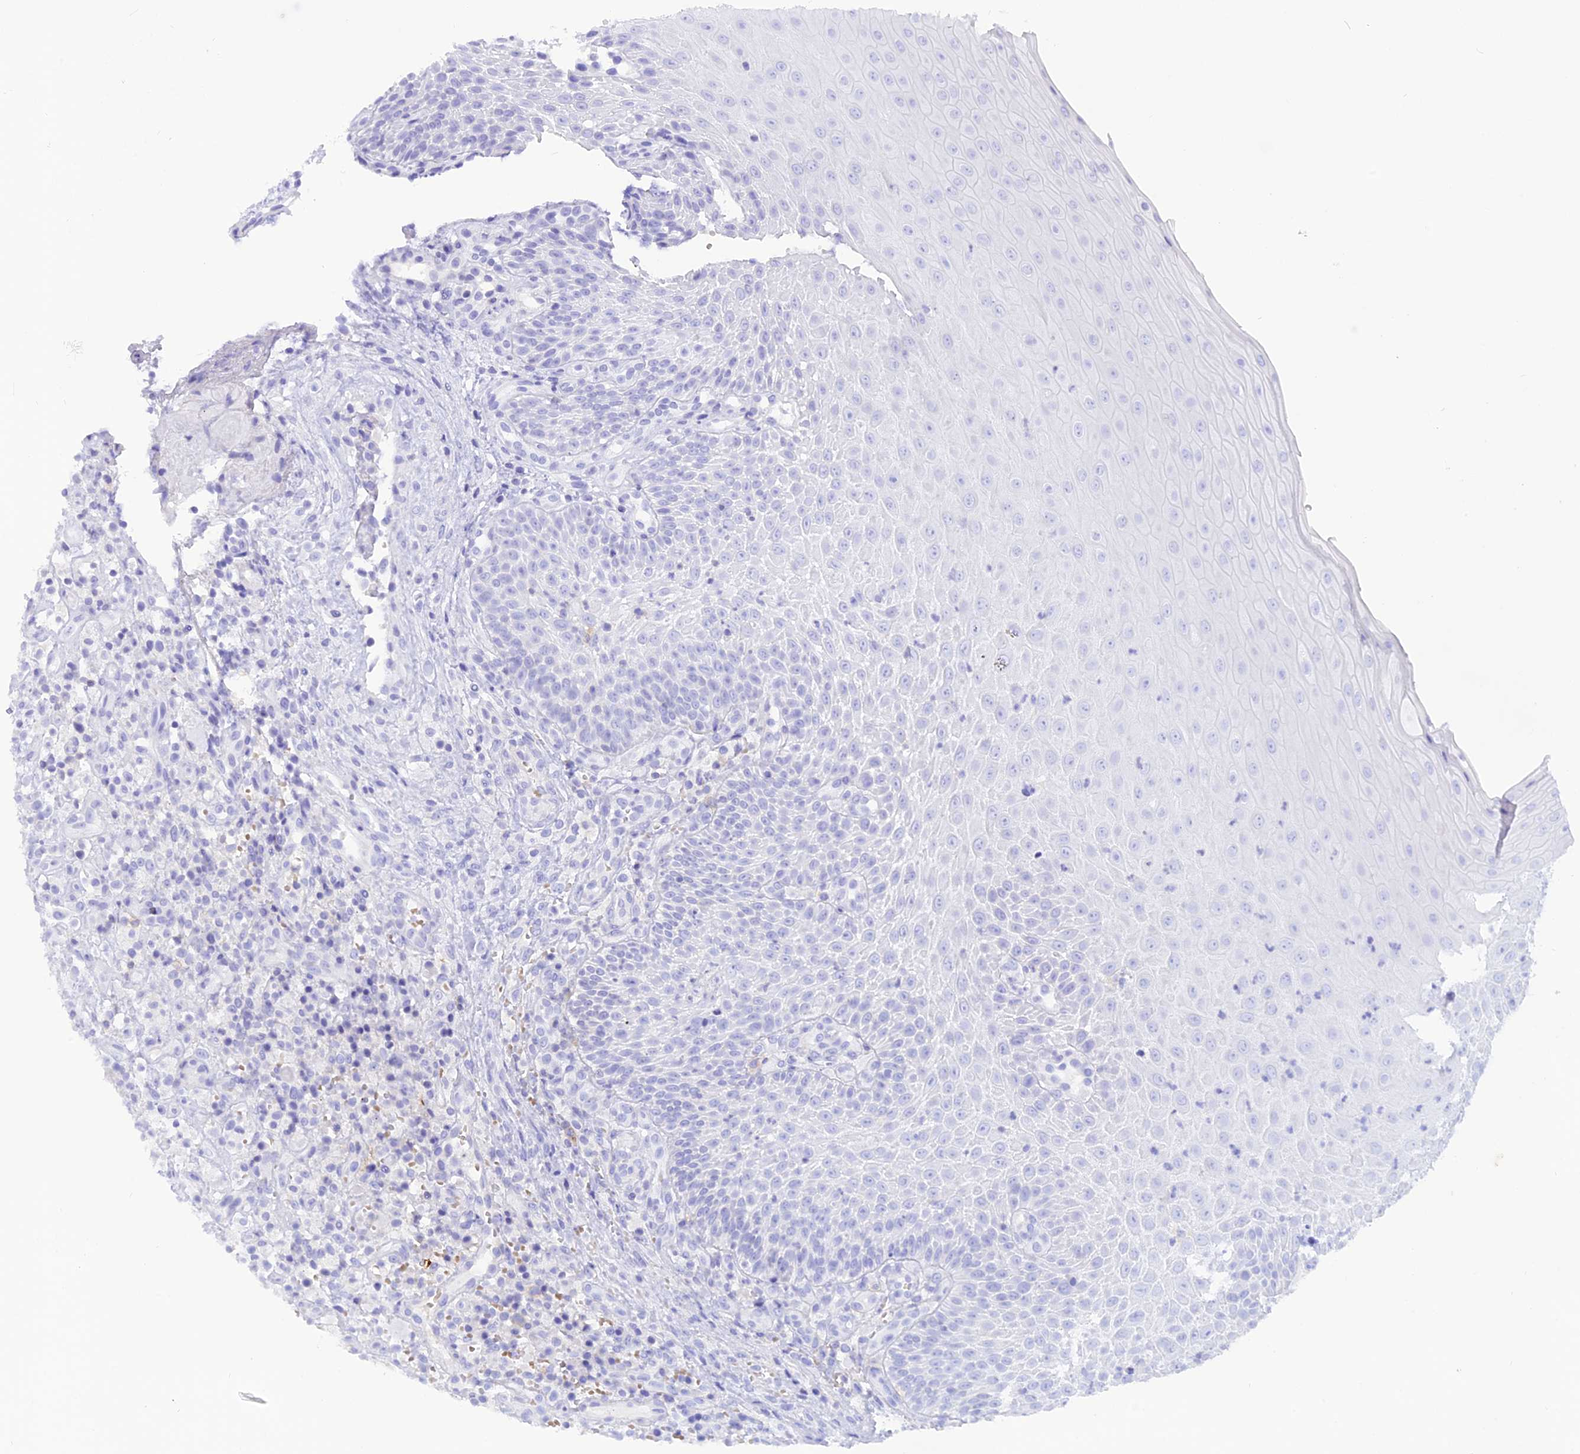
{"staining": {"intensity": "negative", "quantity": "none", "location": "none"}, "tissue": "oral mucosa", "cell_type": "Squamous epithelial cells", "image_type": "normal", "snomed": [{"axis": "morphology", "description": "Normal tissue, NOS"}, {"axis": "topography", "description": "Oral tissue"}], "caption": "Immunohistochemical staining of unremarkable human oral mucosa demonstrates no significant positivity in squamous epithelial cells. (DAB (3,3'-diaminobenzidine) IHC with hematoxylin counter stain).", "gene": "GLYATL1B", "patient": {"sex": "female", "age": 13}}